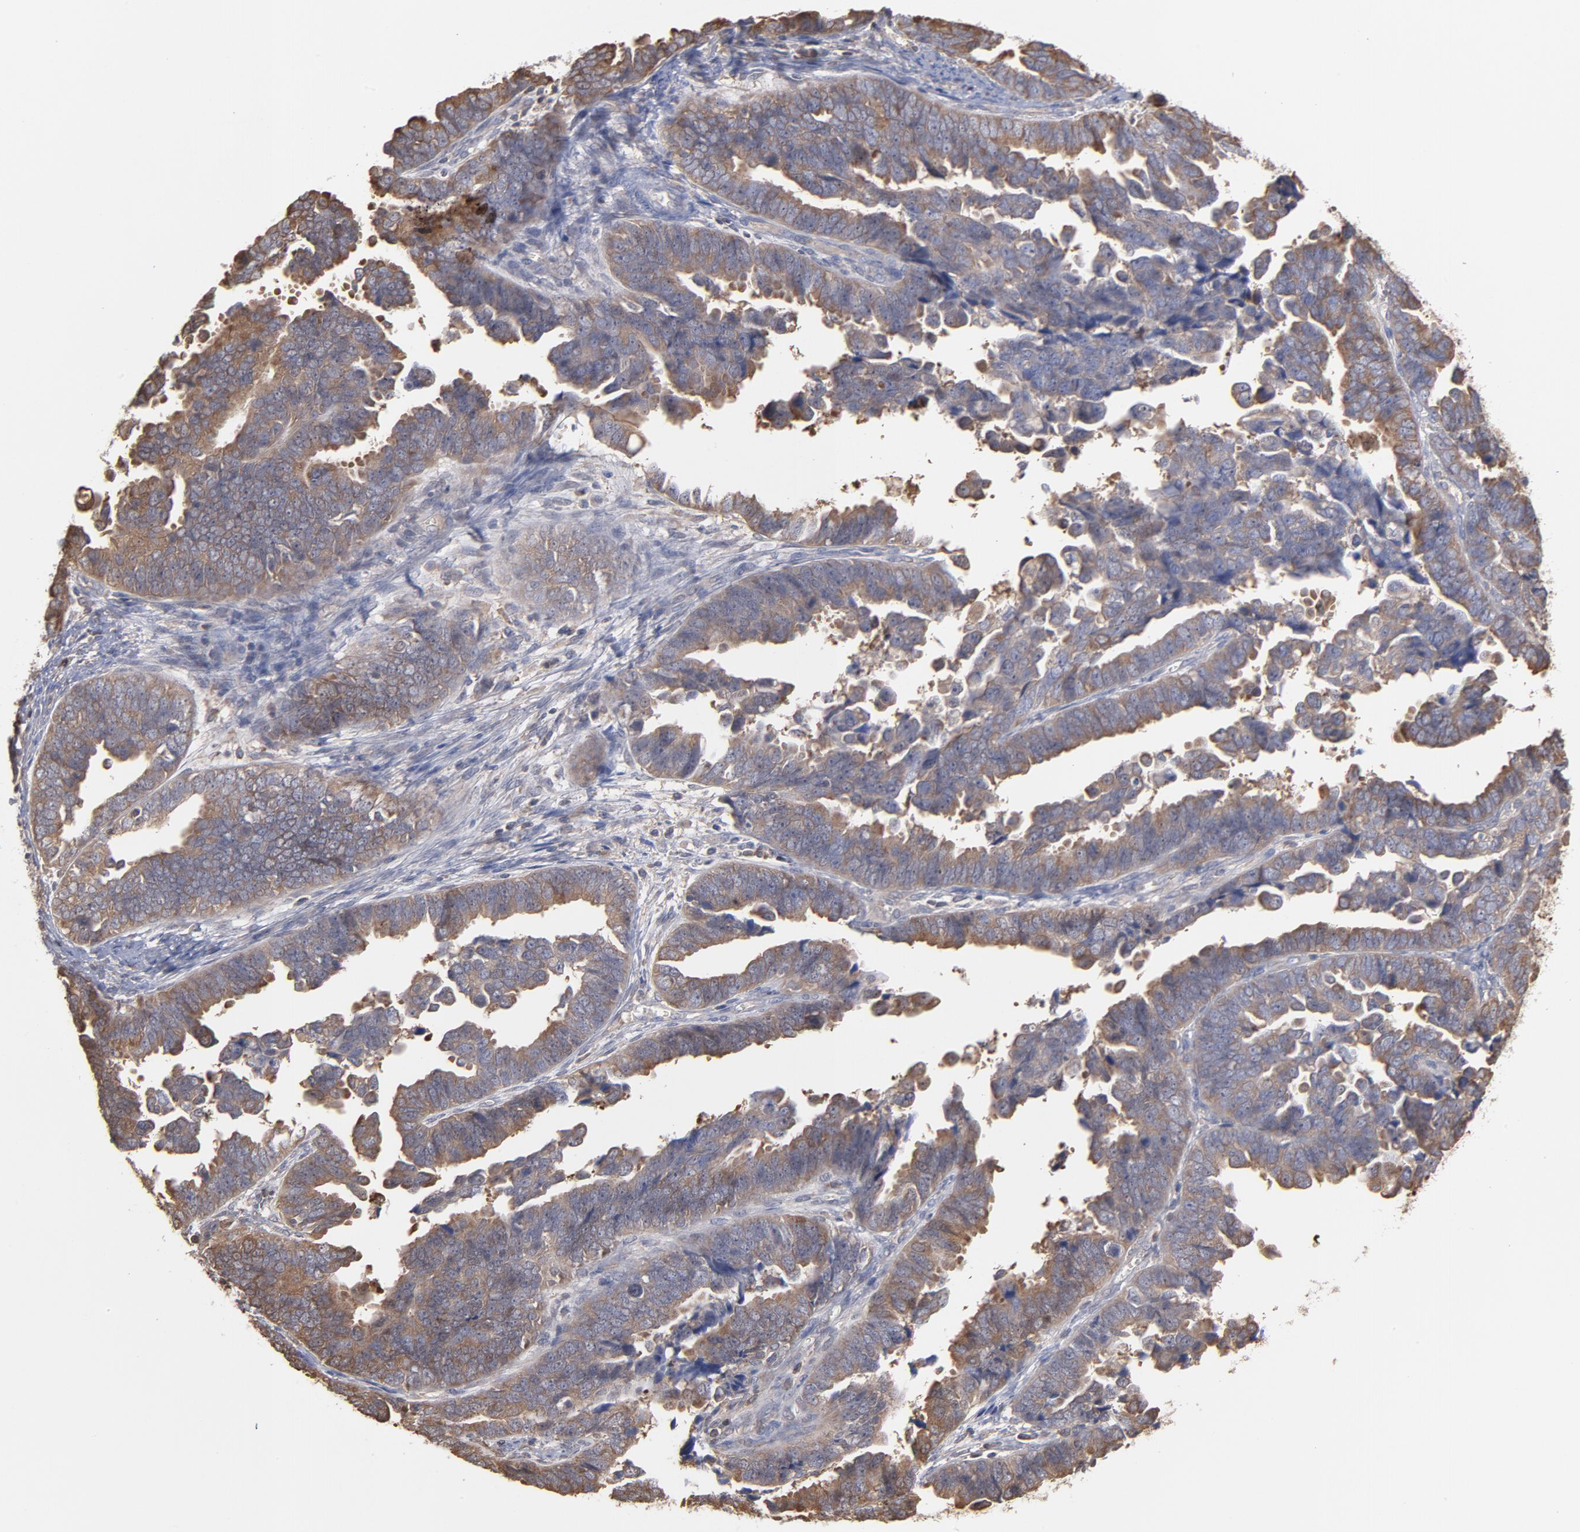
{"staining": {"intensity": "moderate", "quantity": "25%-75%", "location": "cytoplasmic/membranous"}, "tissue": "endometrial cancer", "cell_type": "Tumor cells", "image_type": "cancer", "snomed": [{"axis": "morphology", "description": "Adenocarcinoma, NOS"}, {"axis": "topography", "description": "Endometrium"}], "caption": "High-power microscopy captured an immunohistochemistry photomicrograph of adenocarcinoma (endometrial), revealing moderate cytoplasmic/membranous staining in approximately 25%-75% of tumor cells.", "gene": "MAP2K2", "patient": {"sex": "female", "age": 75}}